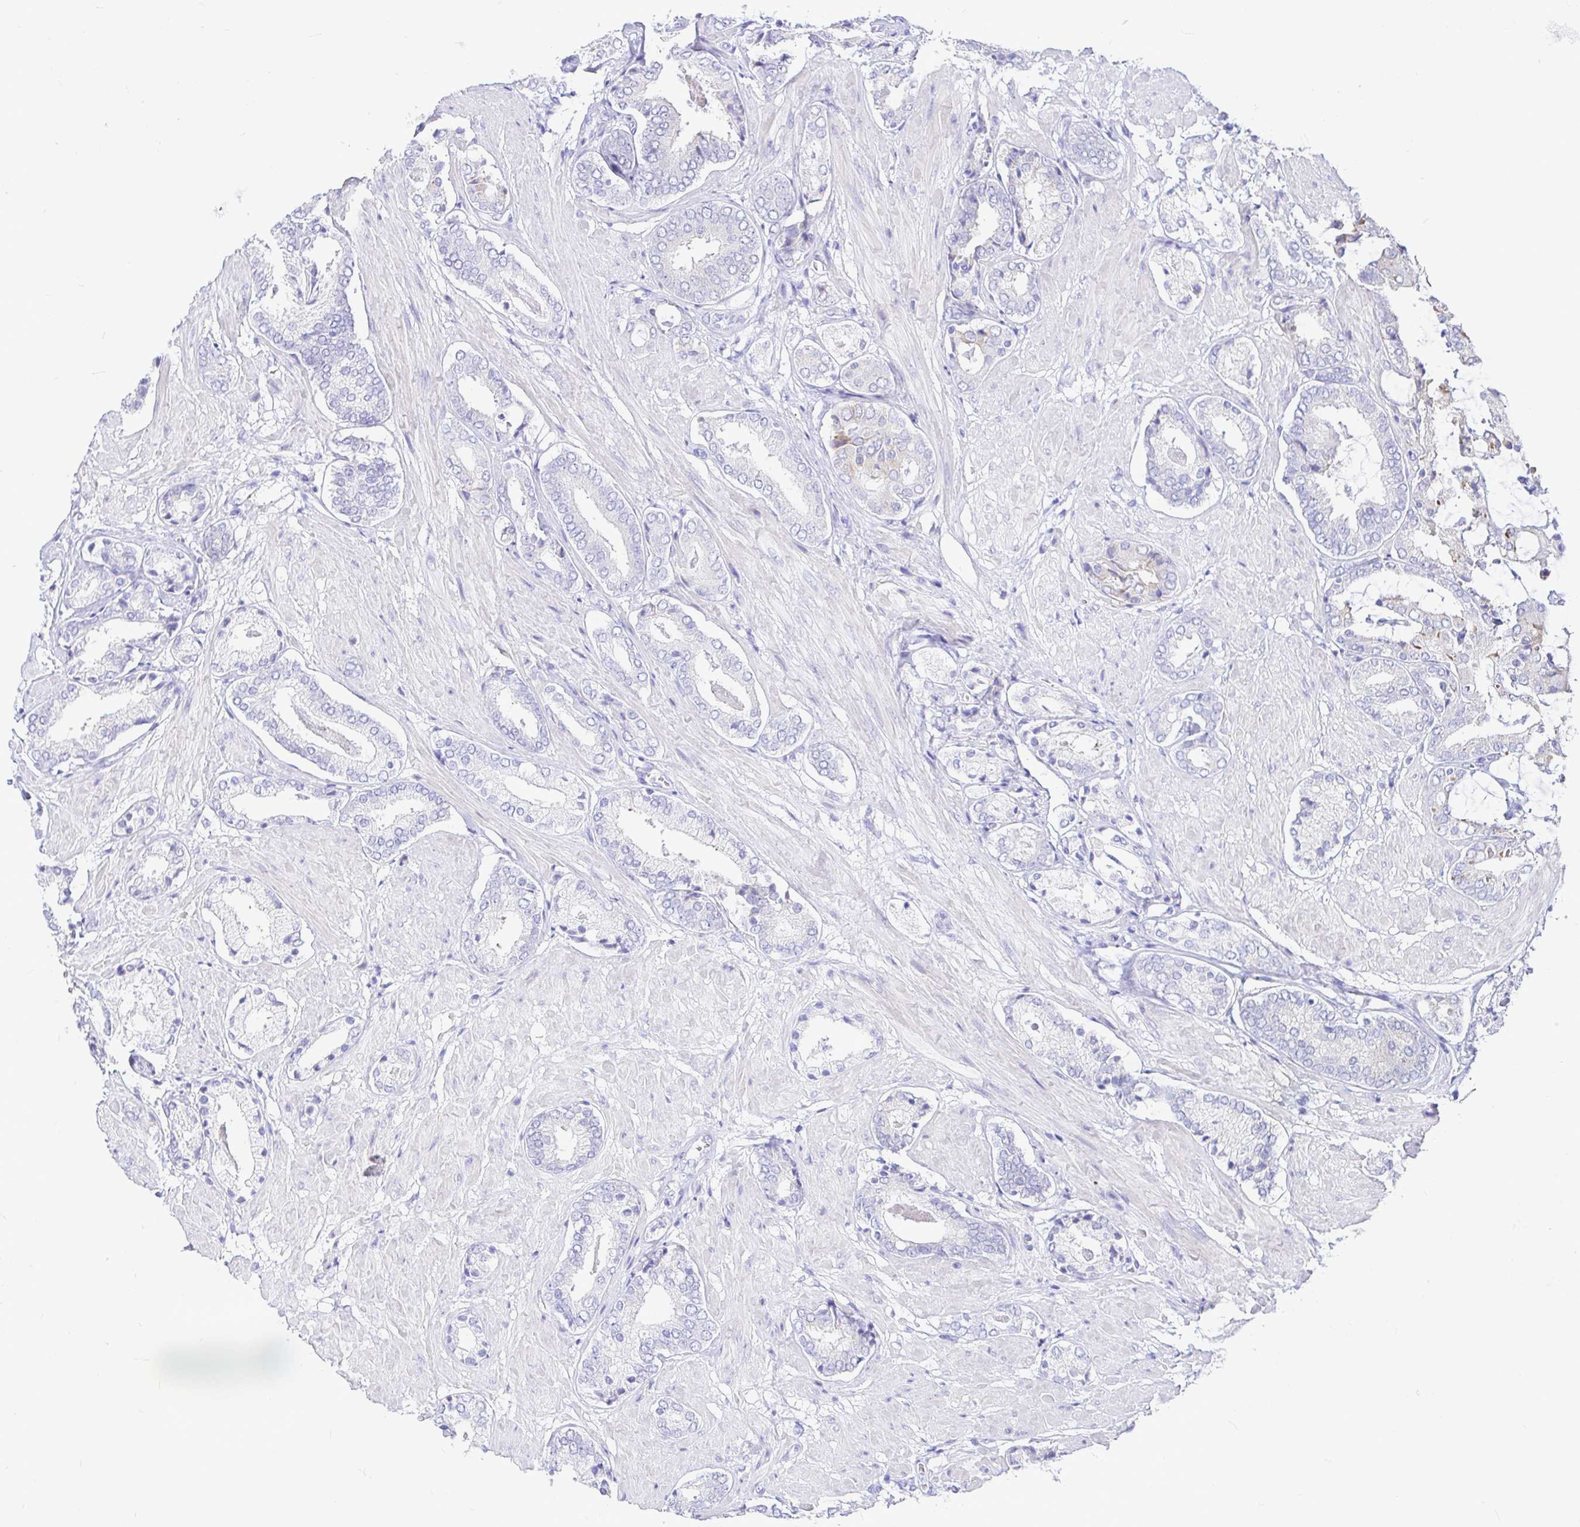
{"staining": {"intensity": "negative", "quantity": "none", "location": "none"}, "tissue": "prostate cancer", "cell_type": "Tumor cells", "image_type": "cancer", "snomed": [{"axis": "morphology", "description": "Adenocarcinoma, High grade"}, {"axis": "topography", "description": "Prostate"}], "caption": "The histopathology image demonstrates no significant positivity in tumor cells of adenocarcinoma (high-grade) (prostate).", "gene": "CCDC62", "patient": {"sex": "male", "age": 56}}